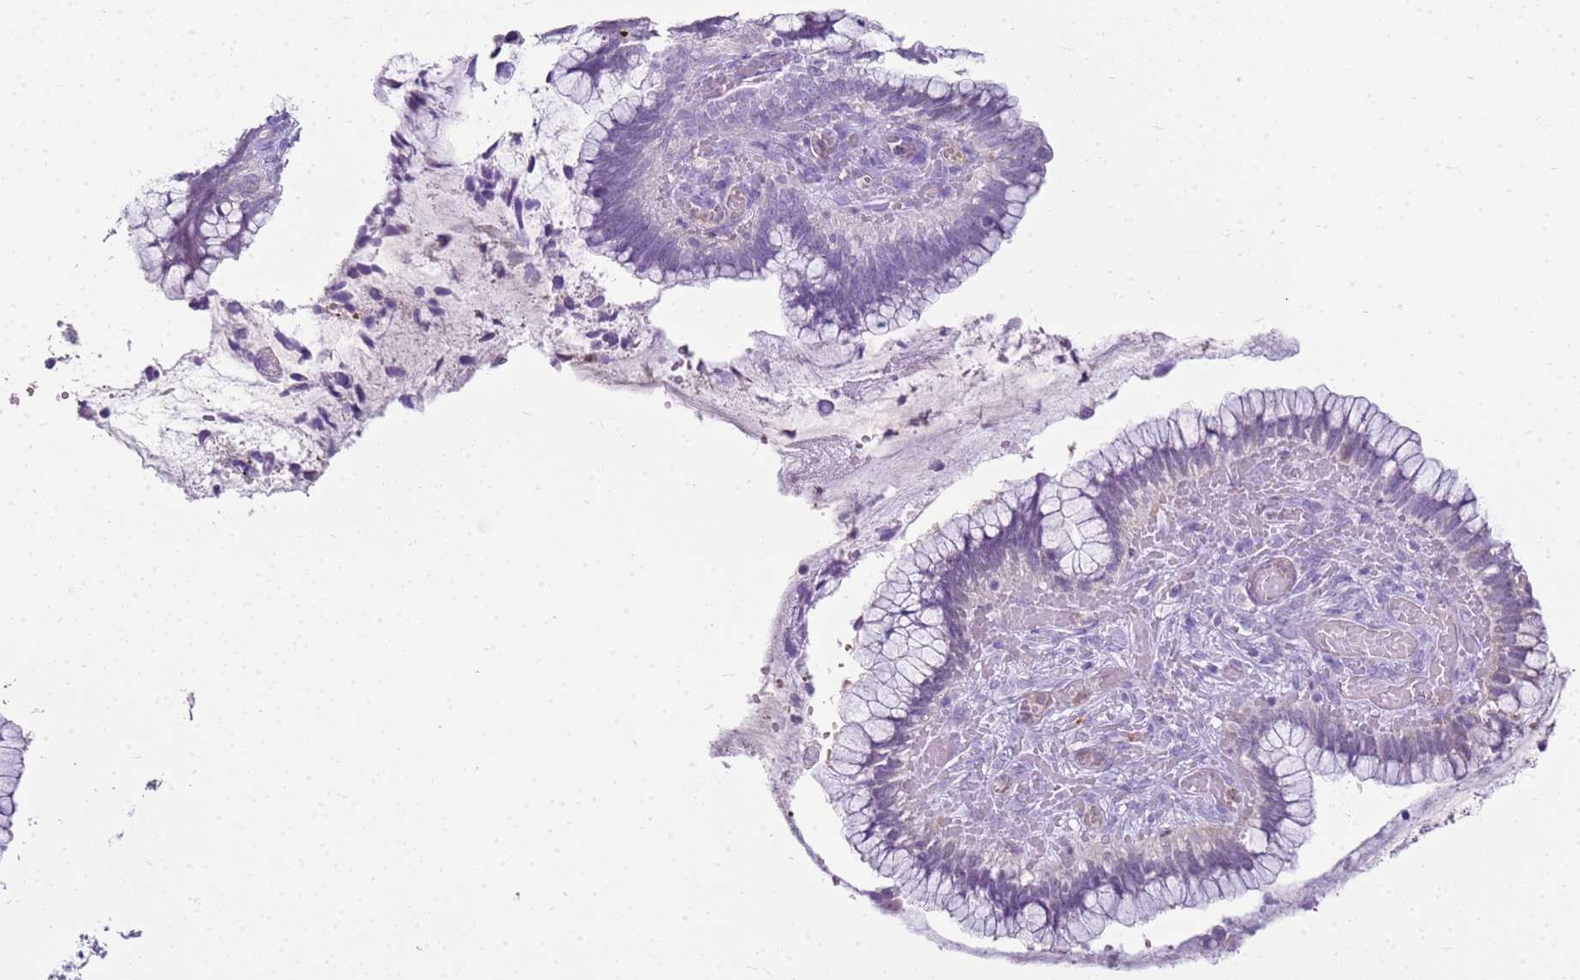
{"staining": {"intensity": "weak", "quantity": "<25%", "location": "cytoplasmic/membranous"}, "tissue": "cervical cancer", "cell_type": "Tumor cells", "image_type": "cancer", "snomed": [{"axis": "morphology", "description": "Adenocarcinoma, NOS"}, {"axis": "topography", "description": "Cervix"}], "caption": "Protein analysis of cervical cancer (adenocarcinoma) reveals no significant expression in tumor cells. Nuclei are stained in blue.", "gene": "SULT1E1", "patient": {"sex": "female", "age": 44}}